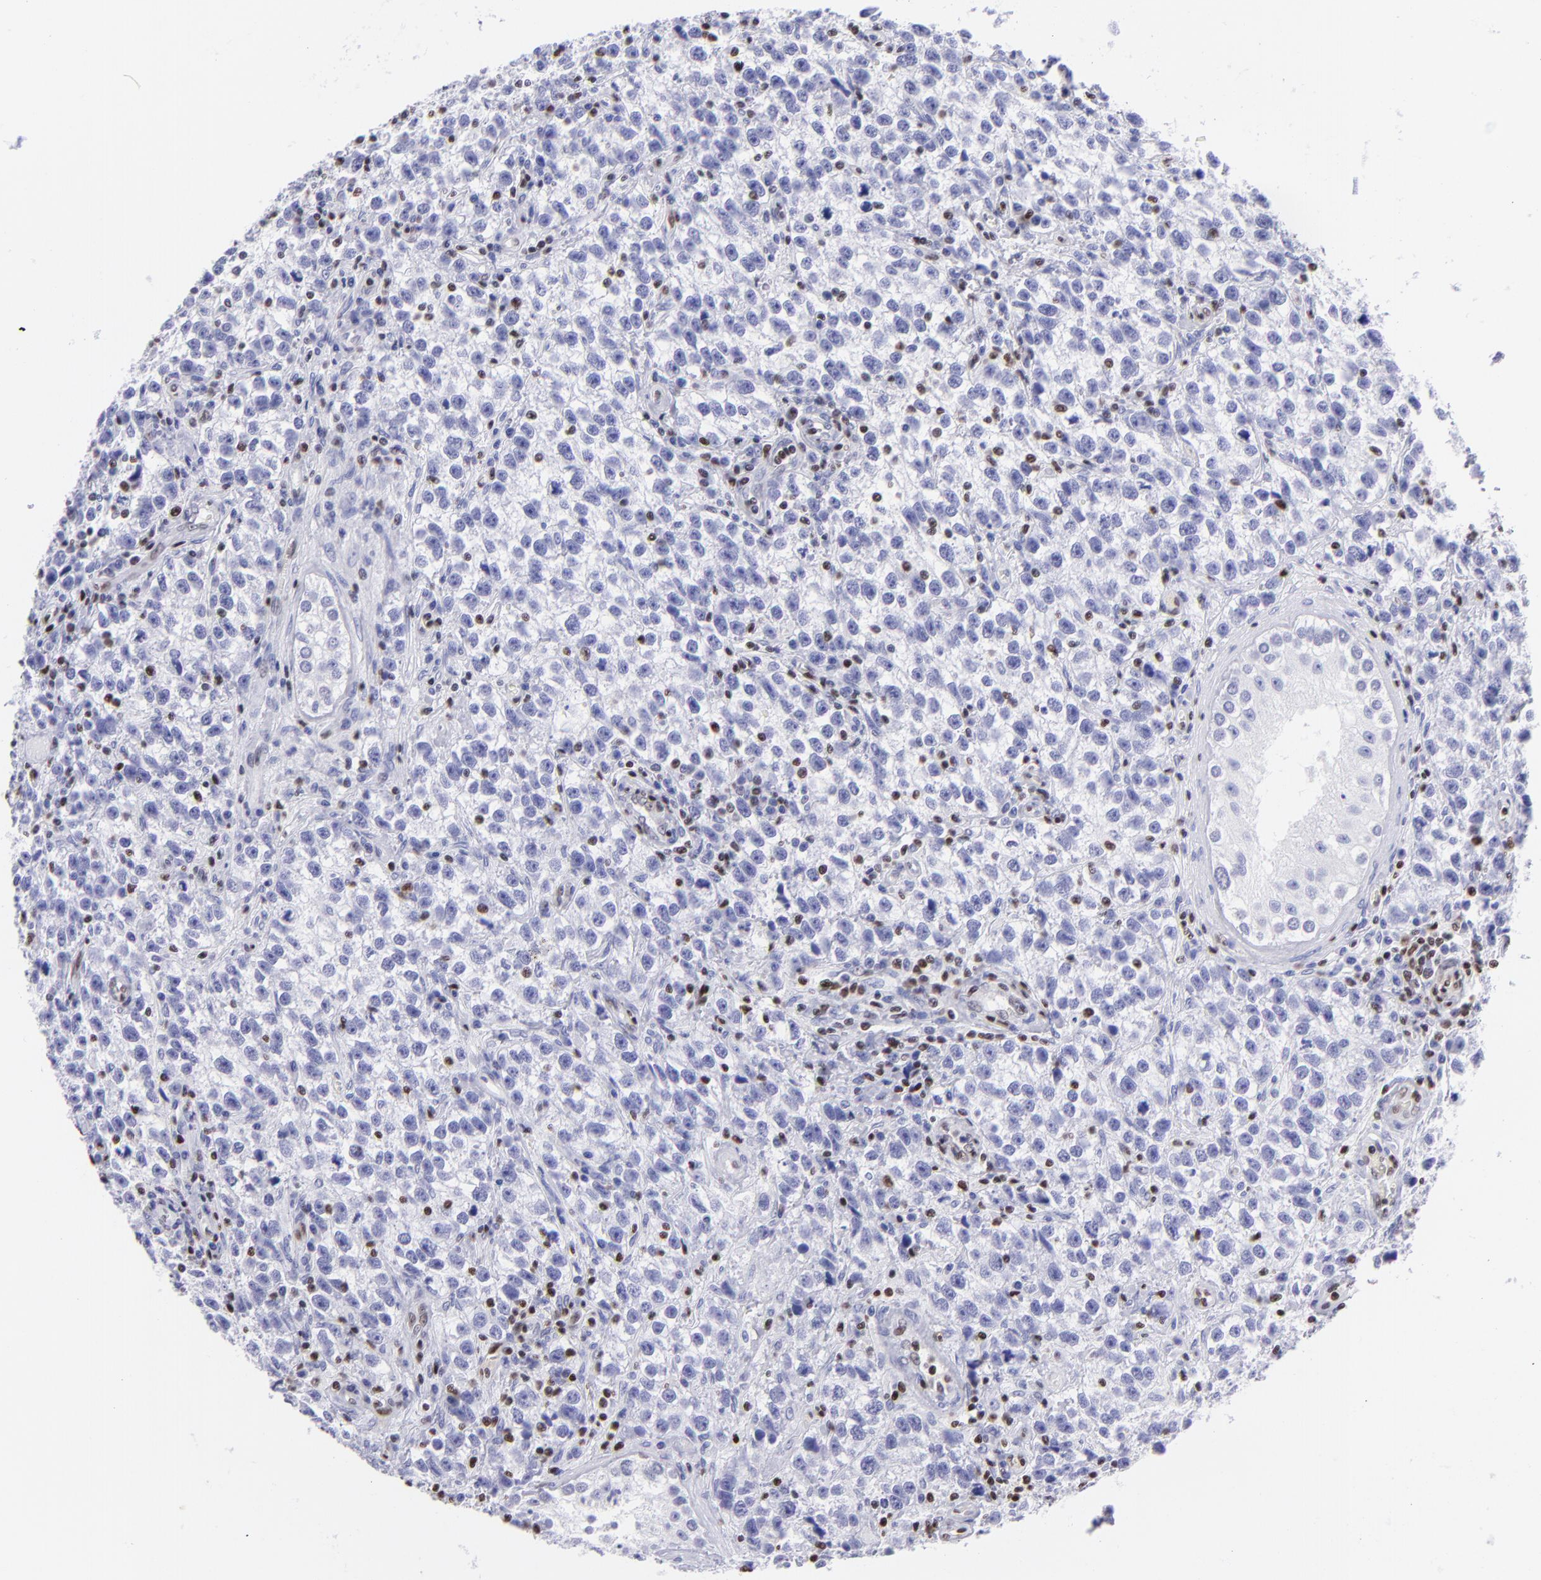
{"staining": {"intensity": "negative", "quantity": "none", "location": "none"}, "tissue": "testis cancer", "cell_type": "Tumor cells", "image_type": "cancer", "snomed": [{"axis": "morphology", "description": "Seminoma, NOS"}, {"axis": "topography", "description": "Testis"}], "caption": "Testis seminoma was stained to show a protein in brown. There is no significant positivity in tumor cells.", "gene": "ETS1", "patient": {"sex": "male", "age": 38}}